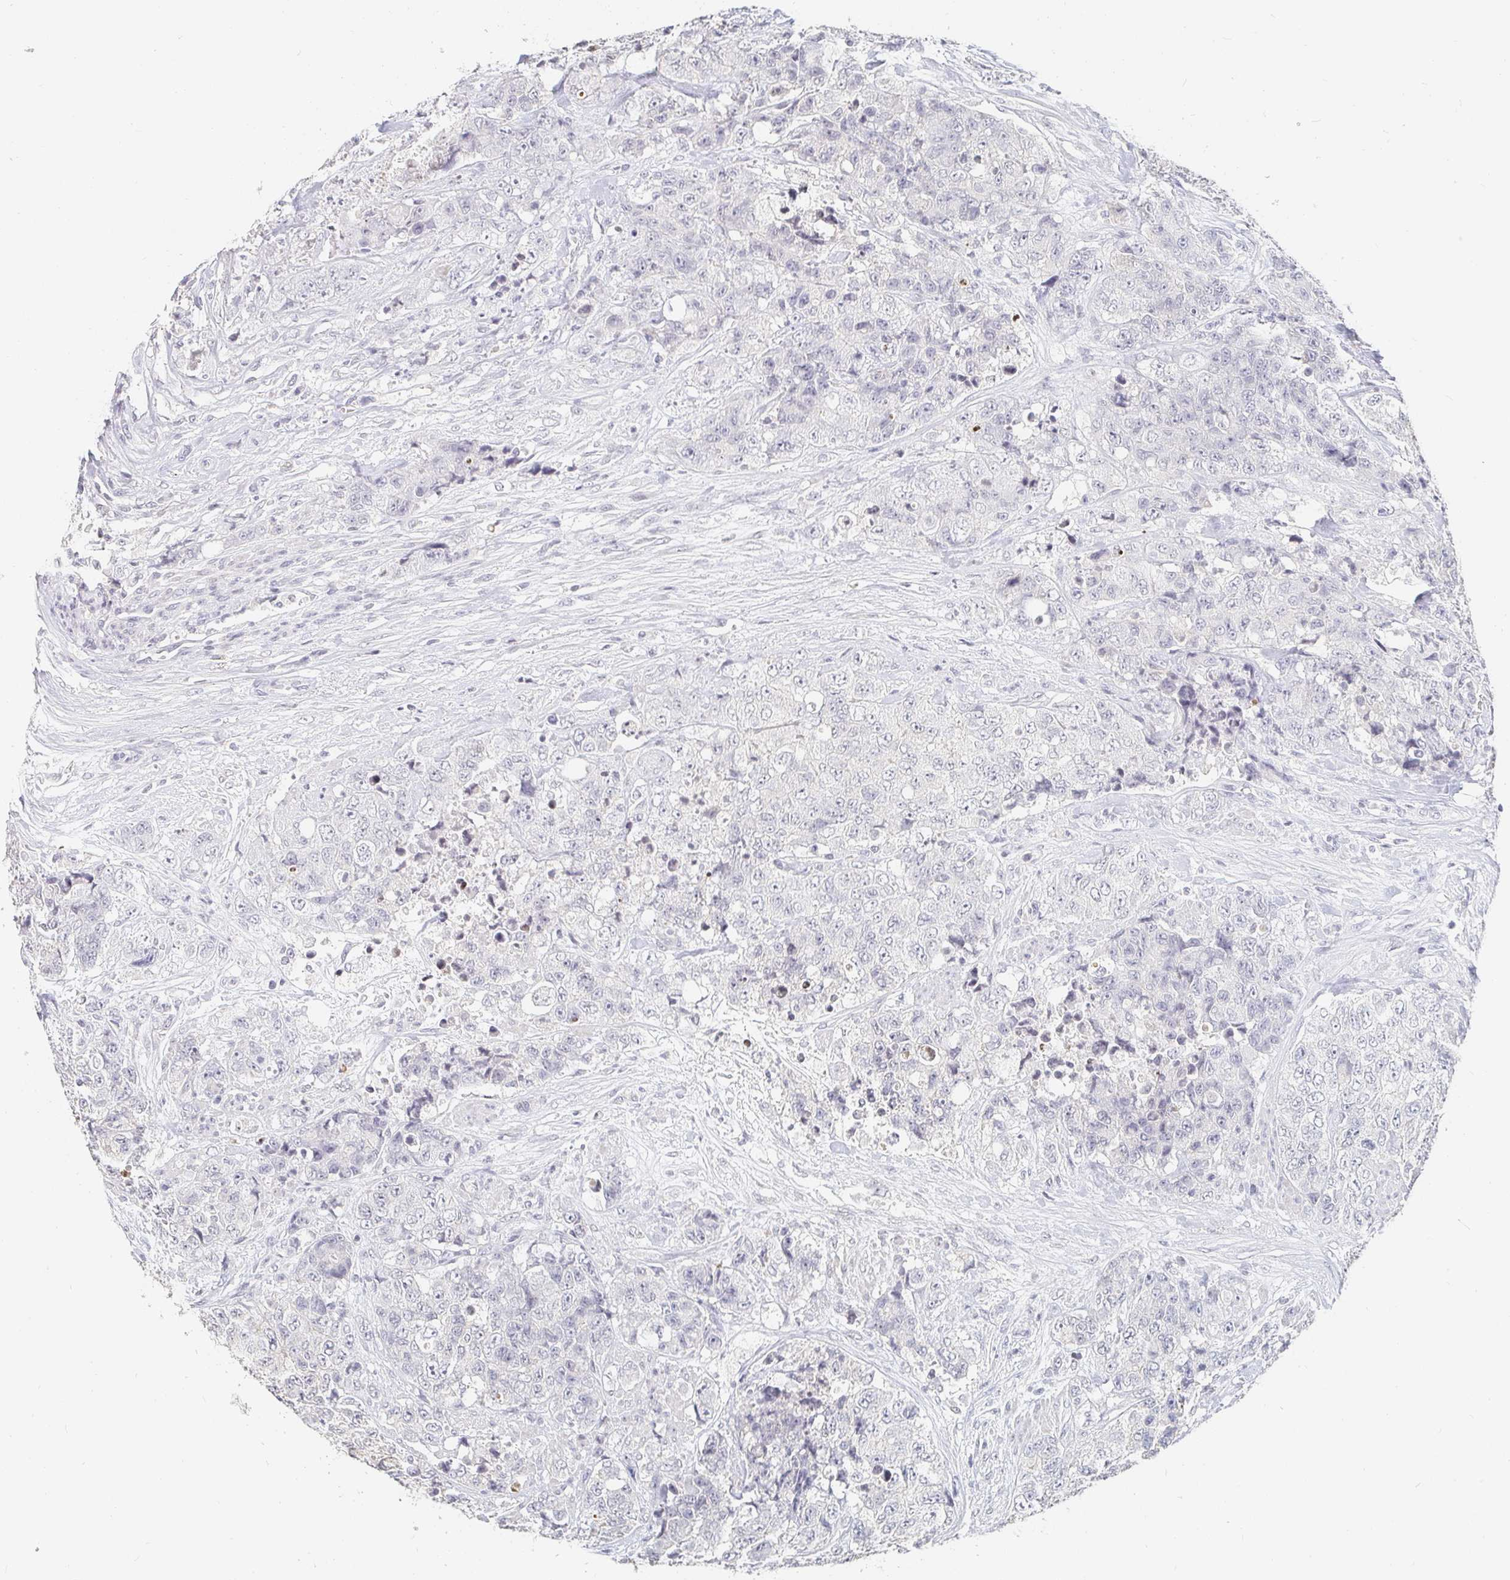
{"staining": {"intensity": "negative", "quantity": "none", "location": "none"}, "tissue": "urothelial cancer", "cell_type": "Tumor cells", "image_type": "cancer", "snomed": [{"axis": "morphology", "description": "Urothelial carcinoma, High grade"}, {"axis": "topography", "description": "Urinary bladder"}], "caption": "Tumor cells show no significant positivity in urothelial cancer.", "gene": "NME9", "patient": {"sex": "female", "age": 78}}